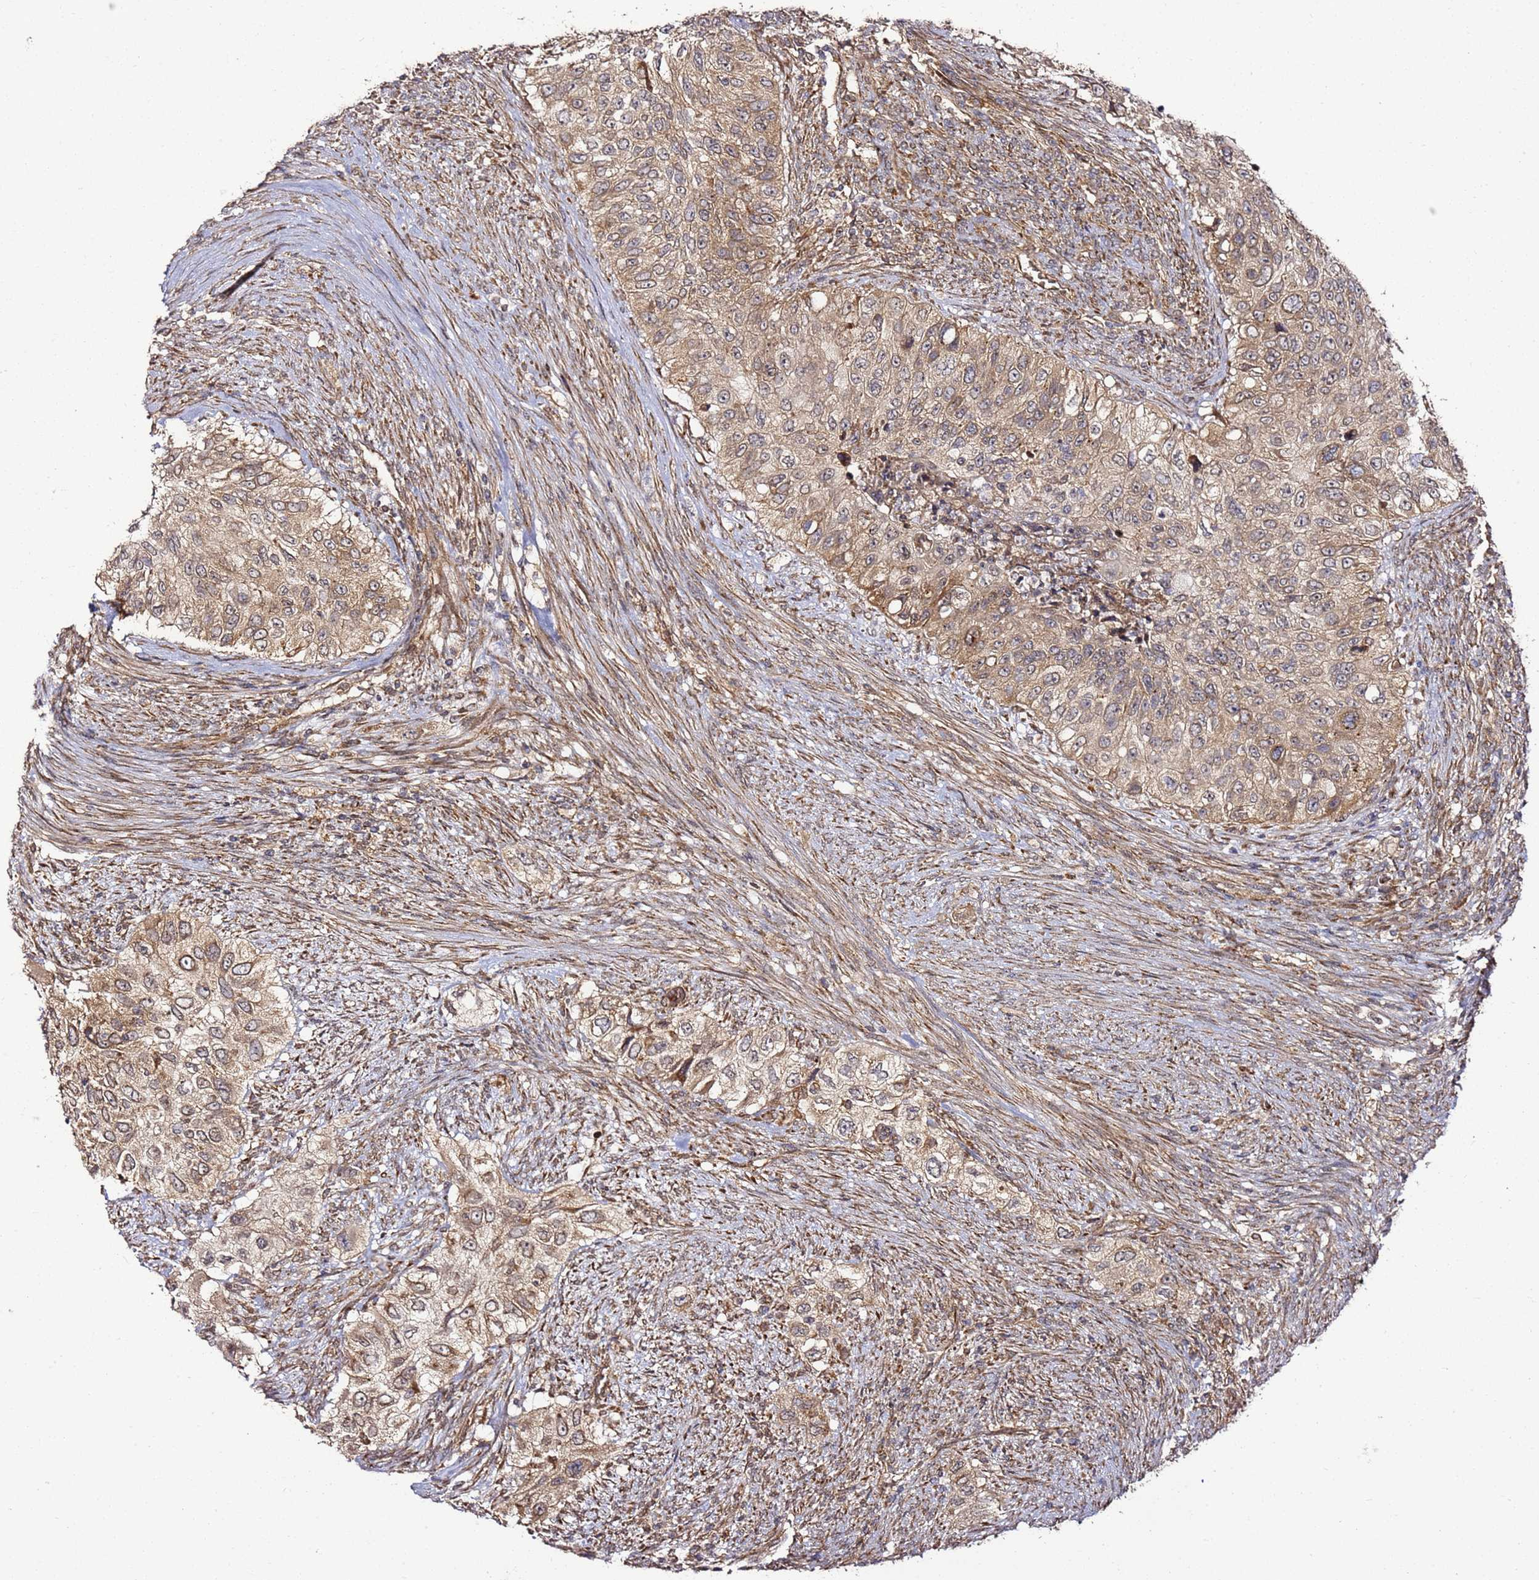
{"staining": {"intensity": "moderate", "quantity": ">75%", "location": "cytoplasmic/membranous"}, "tissue": "urothelial cancer", "cell_type": "Tumor cells", "image_type": "cancer", "snomed": [{"axis": "morphology", "description": "Urothelial carcinoma, High grade"}, {"axis": "topography", "description": "Urinary bladder"}], "caption": "Immunohistochemical staining of human high-grade urothelial carcinoma reveals medium levels of moderate cytoplasmic/membranous protein expression in about >75% of tumor cells. (IHC, brightfield microscopy, high magnification).", "gene": "TM2D2", "patient": {"sex": "female", "age": 60}}